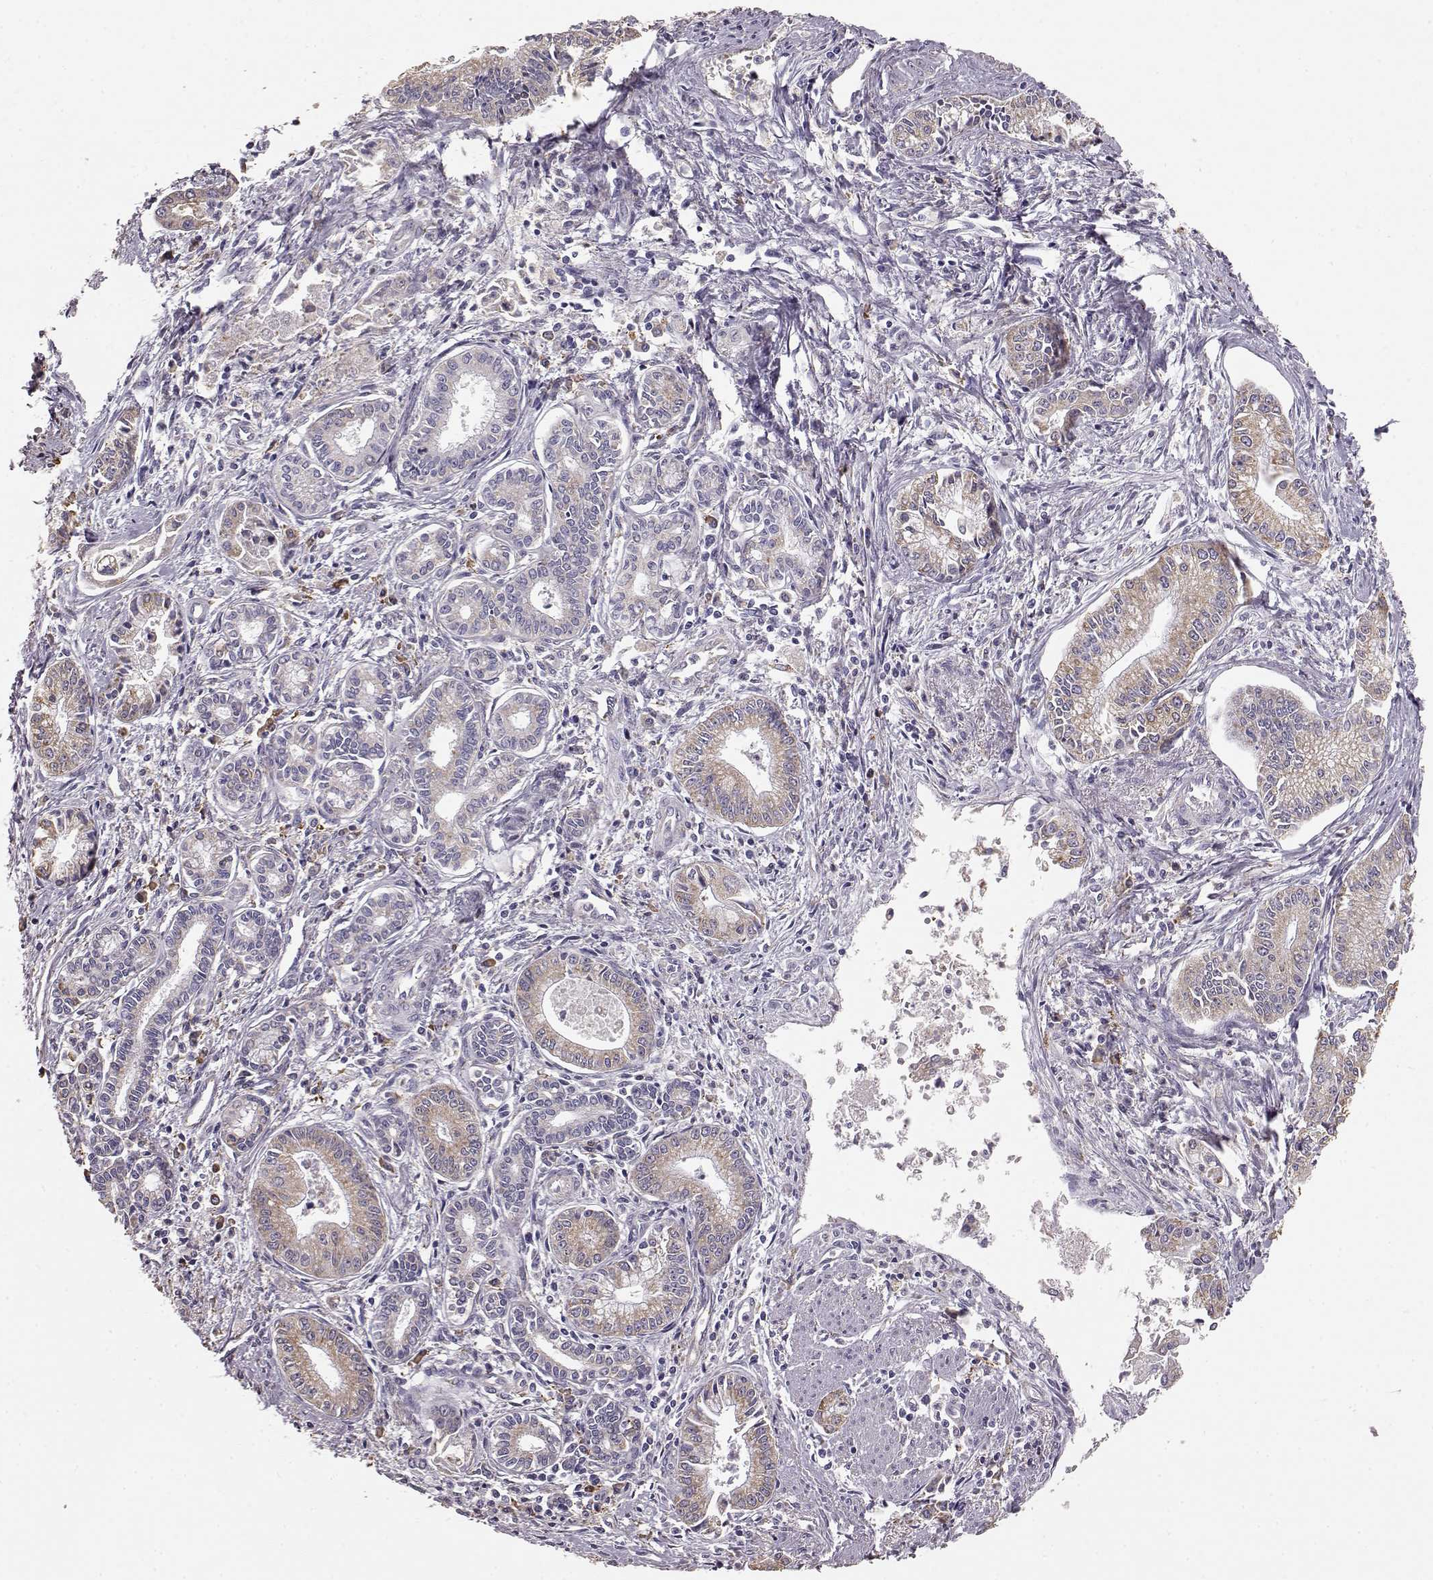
{"staining": {"intensity": "weak", "quantity": "<25%", "location": "cytoplasmic/membranous"}, "tissue": "pancreatic cancer", "cell_type": "Tumor cells", "image_type": "cancer", "snomed": [{"axis": "morphology", "description": "Adenocarcinoma, NOS"}, {"axis": "topography", "description": "Pancreas"}], "caption": "A micrograph of human pancreatic cancer (adenocarcinoma) is negative for staining in tumor cells. The staining is performed using DAB brown chromogen with nuclei counter-stained in using hematoxylin.", "gene": "GABRG3", "patient": {"sex": "female", "age": 65}}